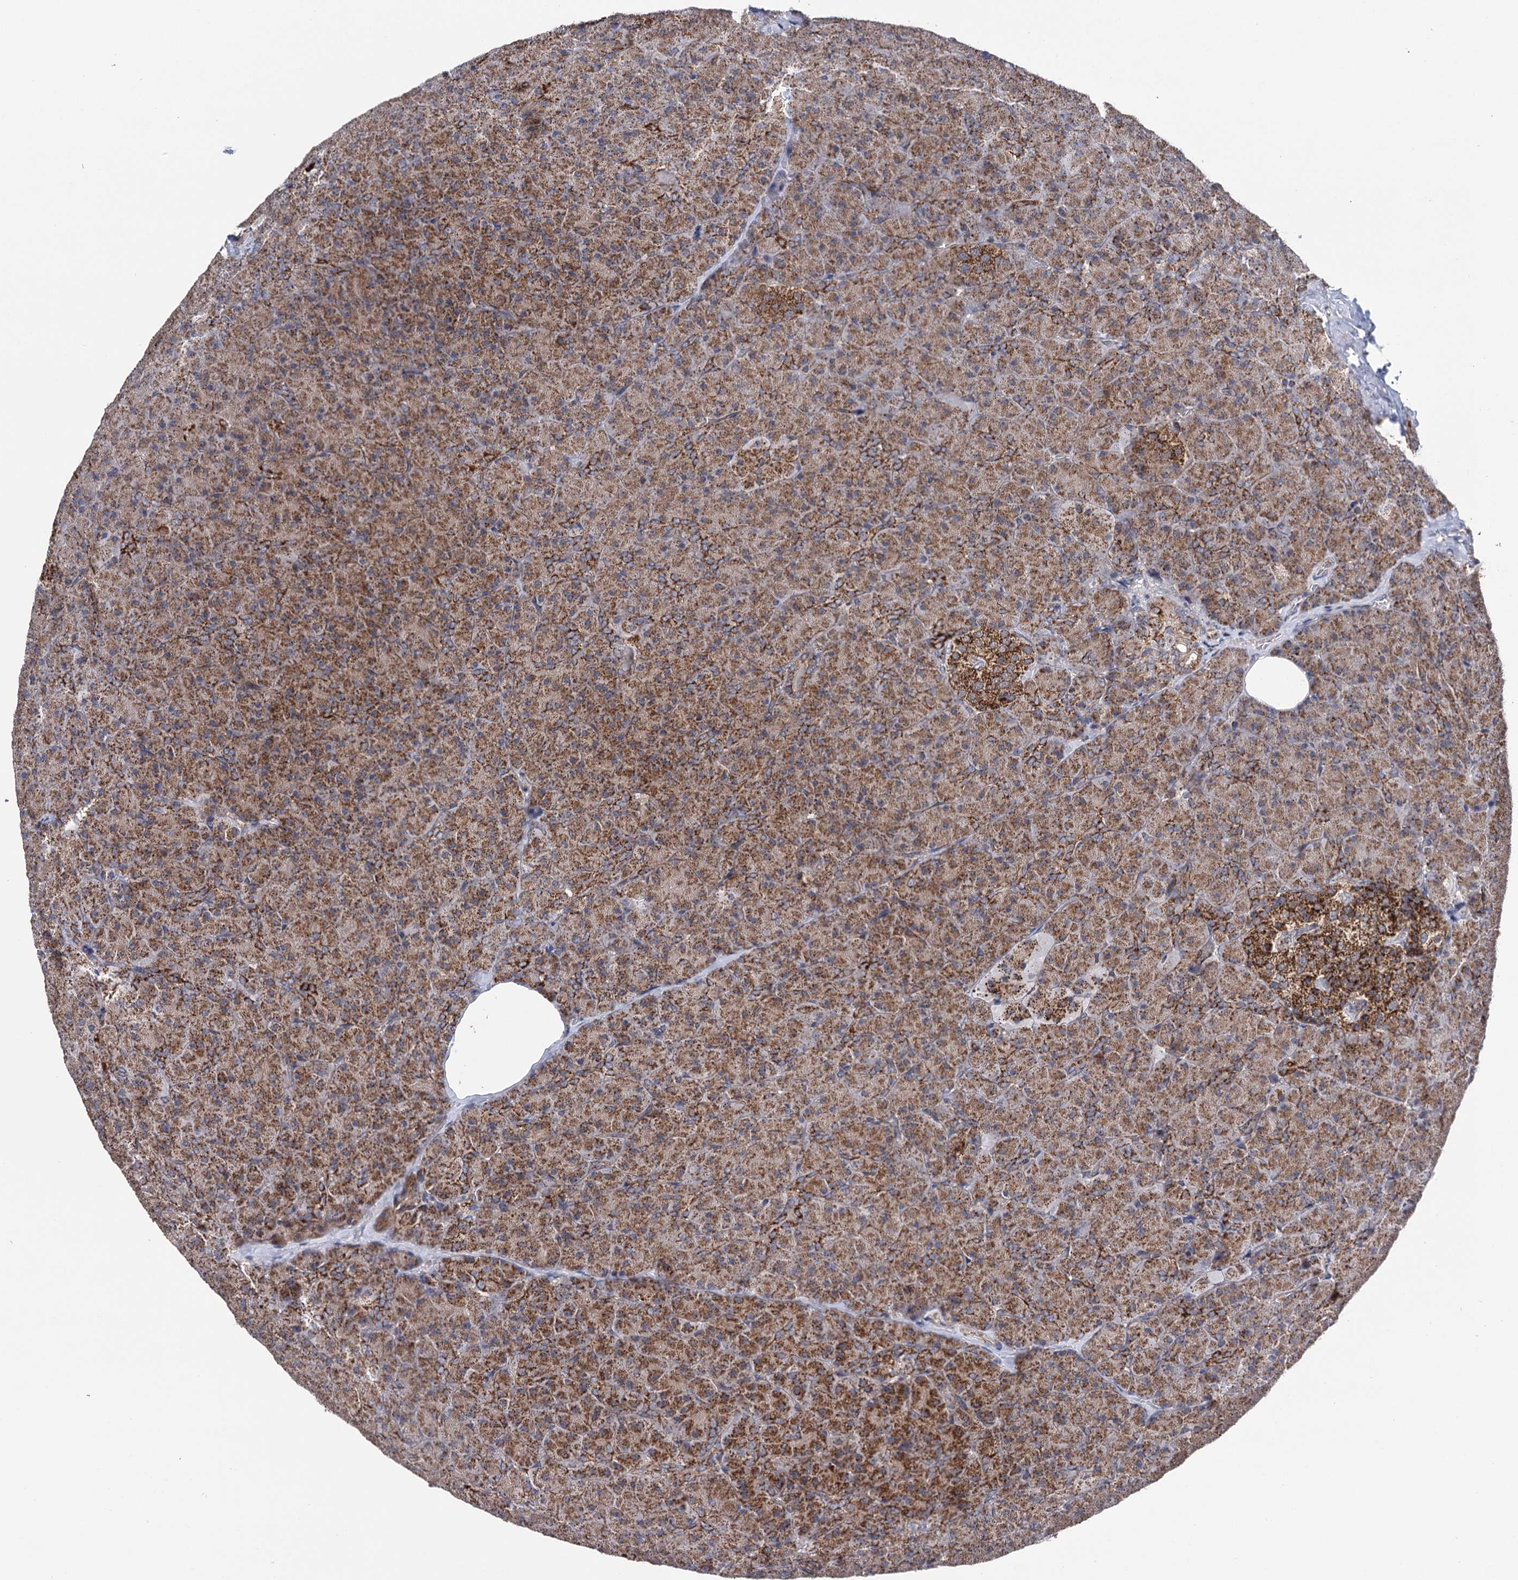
{"staining": {"intensity": "strong", "quantity": ">75%", "location": "cytoplasmic/membranous"}, "tissue": "pancreas", "cell_type": "Exocrine glandular cells", "image_type": "normal", "snomed": [{"axis": "morphology", "description": "Normal tissue, NOS"}, {"axis": "topography", "description": "Pancreas"}], "caption": "Strong cytoplasmic/membranous staining is appreciated in approximately >75% of exocrine glandular cells in benign pancreas.", "gene": "SUCLA2", "patient": {"sex": "male", "age": 36}}